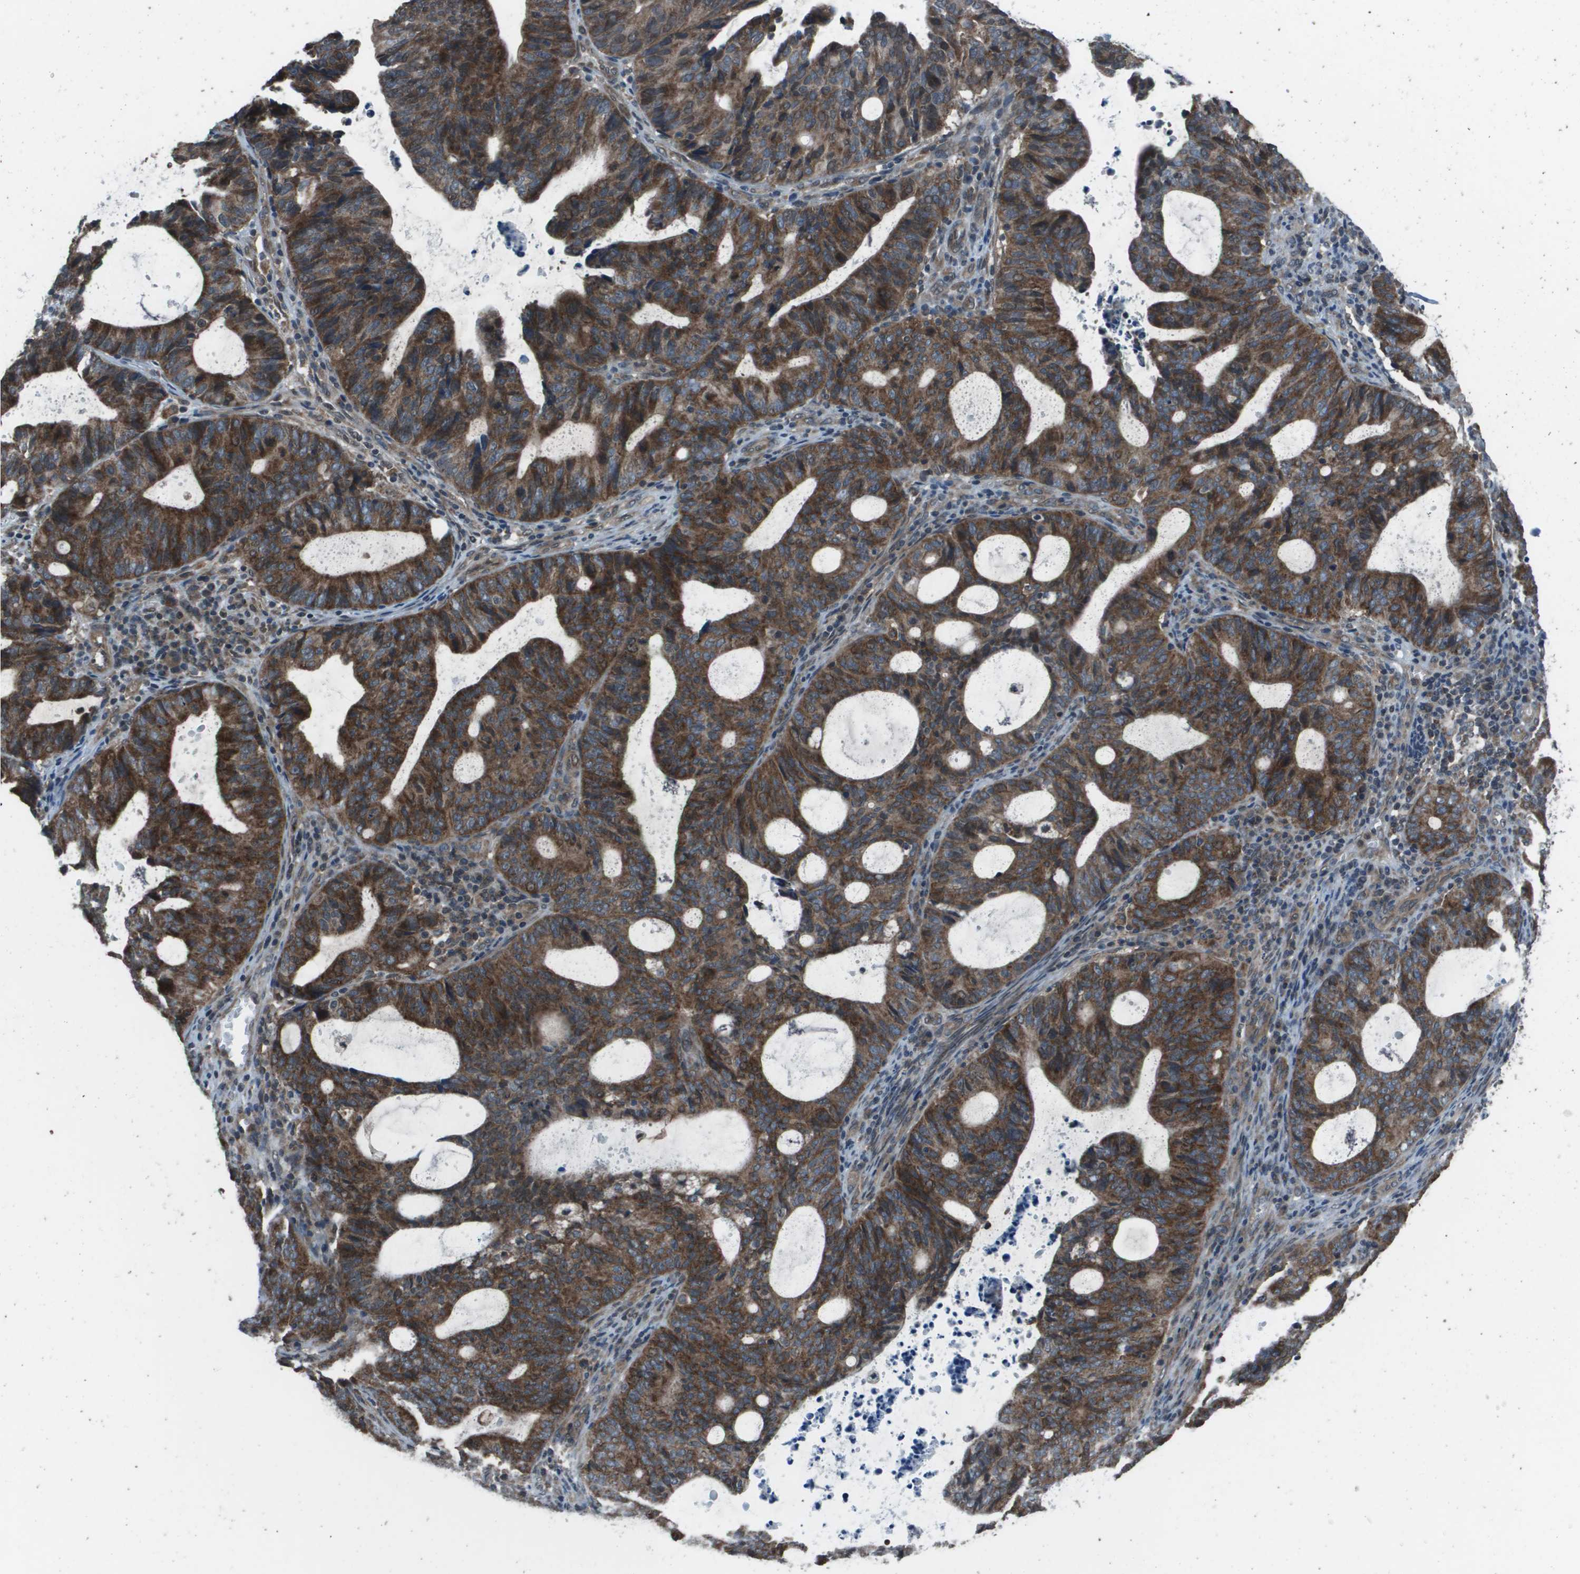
{"staining": {"intensity": "strong", "quantity": ">75%", "location": "cytoplasmic/membranous"}, "tissue": "endometrial cancer", "cell_type": "Tumor cells", "image_type": "cancer", "snomed": [{"axis": "morphology", "description": "Adenocarcinoma, NOS"}, {"axis": "topography", "description": "Uterus"}], "caption": "Immunohistochemistry (DAB (3,3'-diaminobenzidine)) staining of endometrial cancer demonstrates strong cytoplasmic/membranous protein expression in approximately >75% of tumor cells.", "gene": "PPFIA1", "patient": {"sex": "female", "age": 83}}